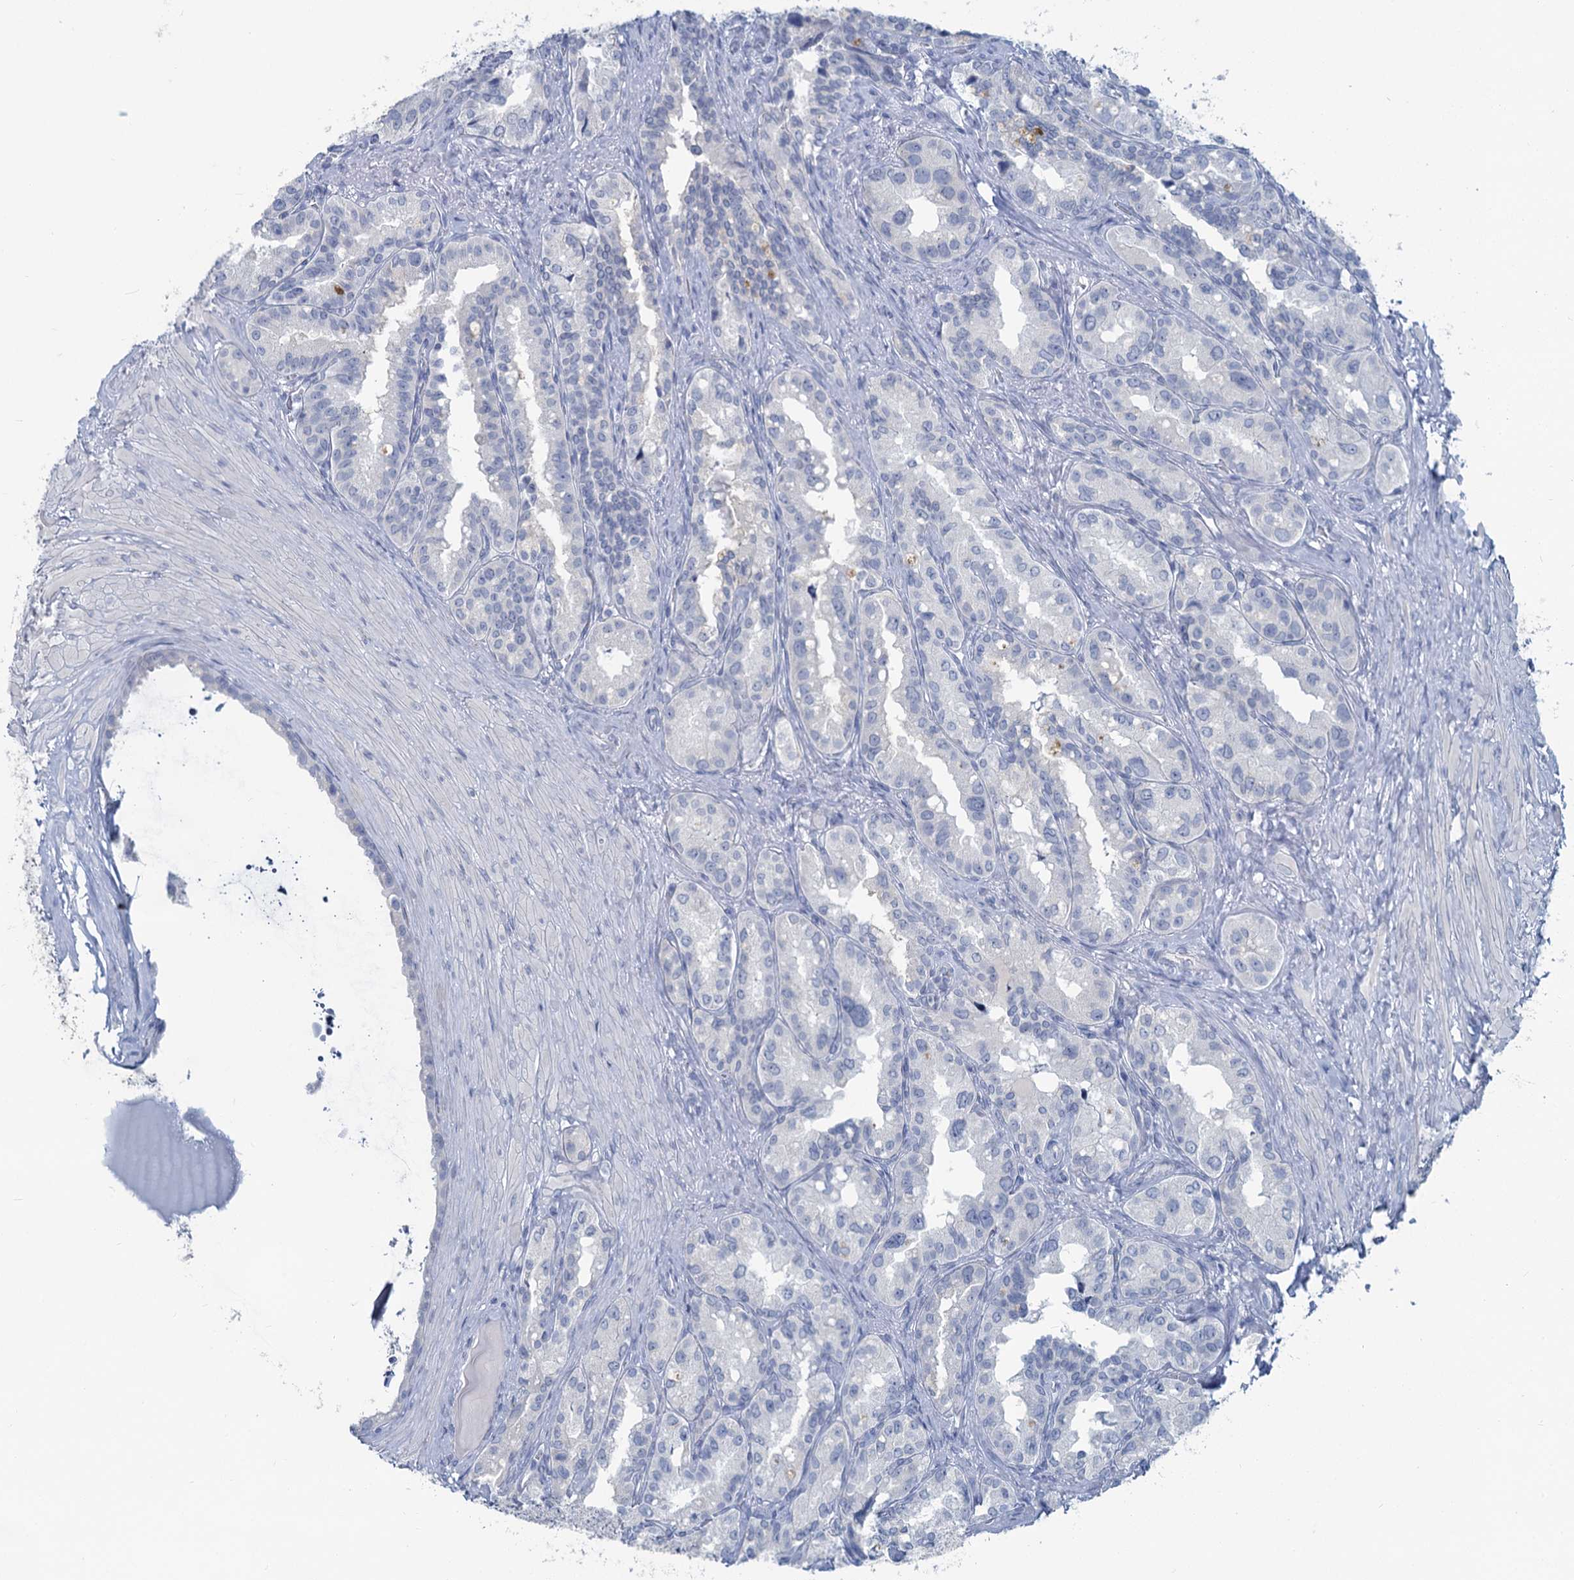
{"staining": {"intensity": "negative", "quantity": "none", "location": "none"}, "tissue": "seminal vesicle", "cell_type": "Glandular cells", "image_type": "normal", "snomed": [{"axis": "morphology", "description": "Normal tissue, NOS"}, {"axis": "topography", "description": "Seminal veicle"}, {"axis": "topography", "description": "Peripheral nerve tissue"}], "caption": "High magnification brightfield microscopy of unremarkable seminal vesicle stained with DAB (brown) and counterstained with hematoxylin (blue): glandular cells show no significant staining.", "gene": "CHGA", "patient": {"sex": "male", "age": 67}}